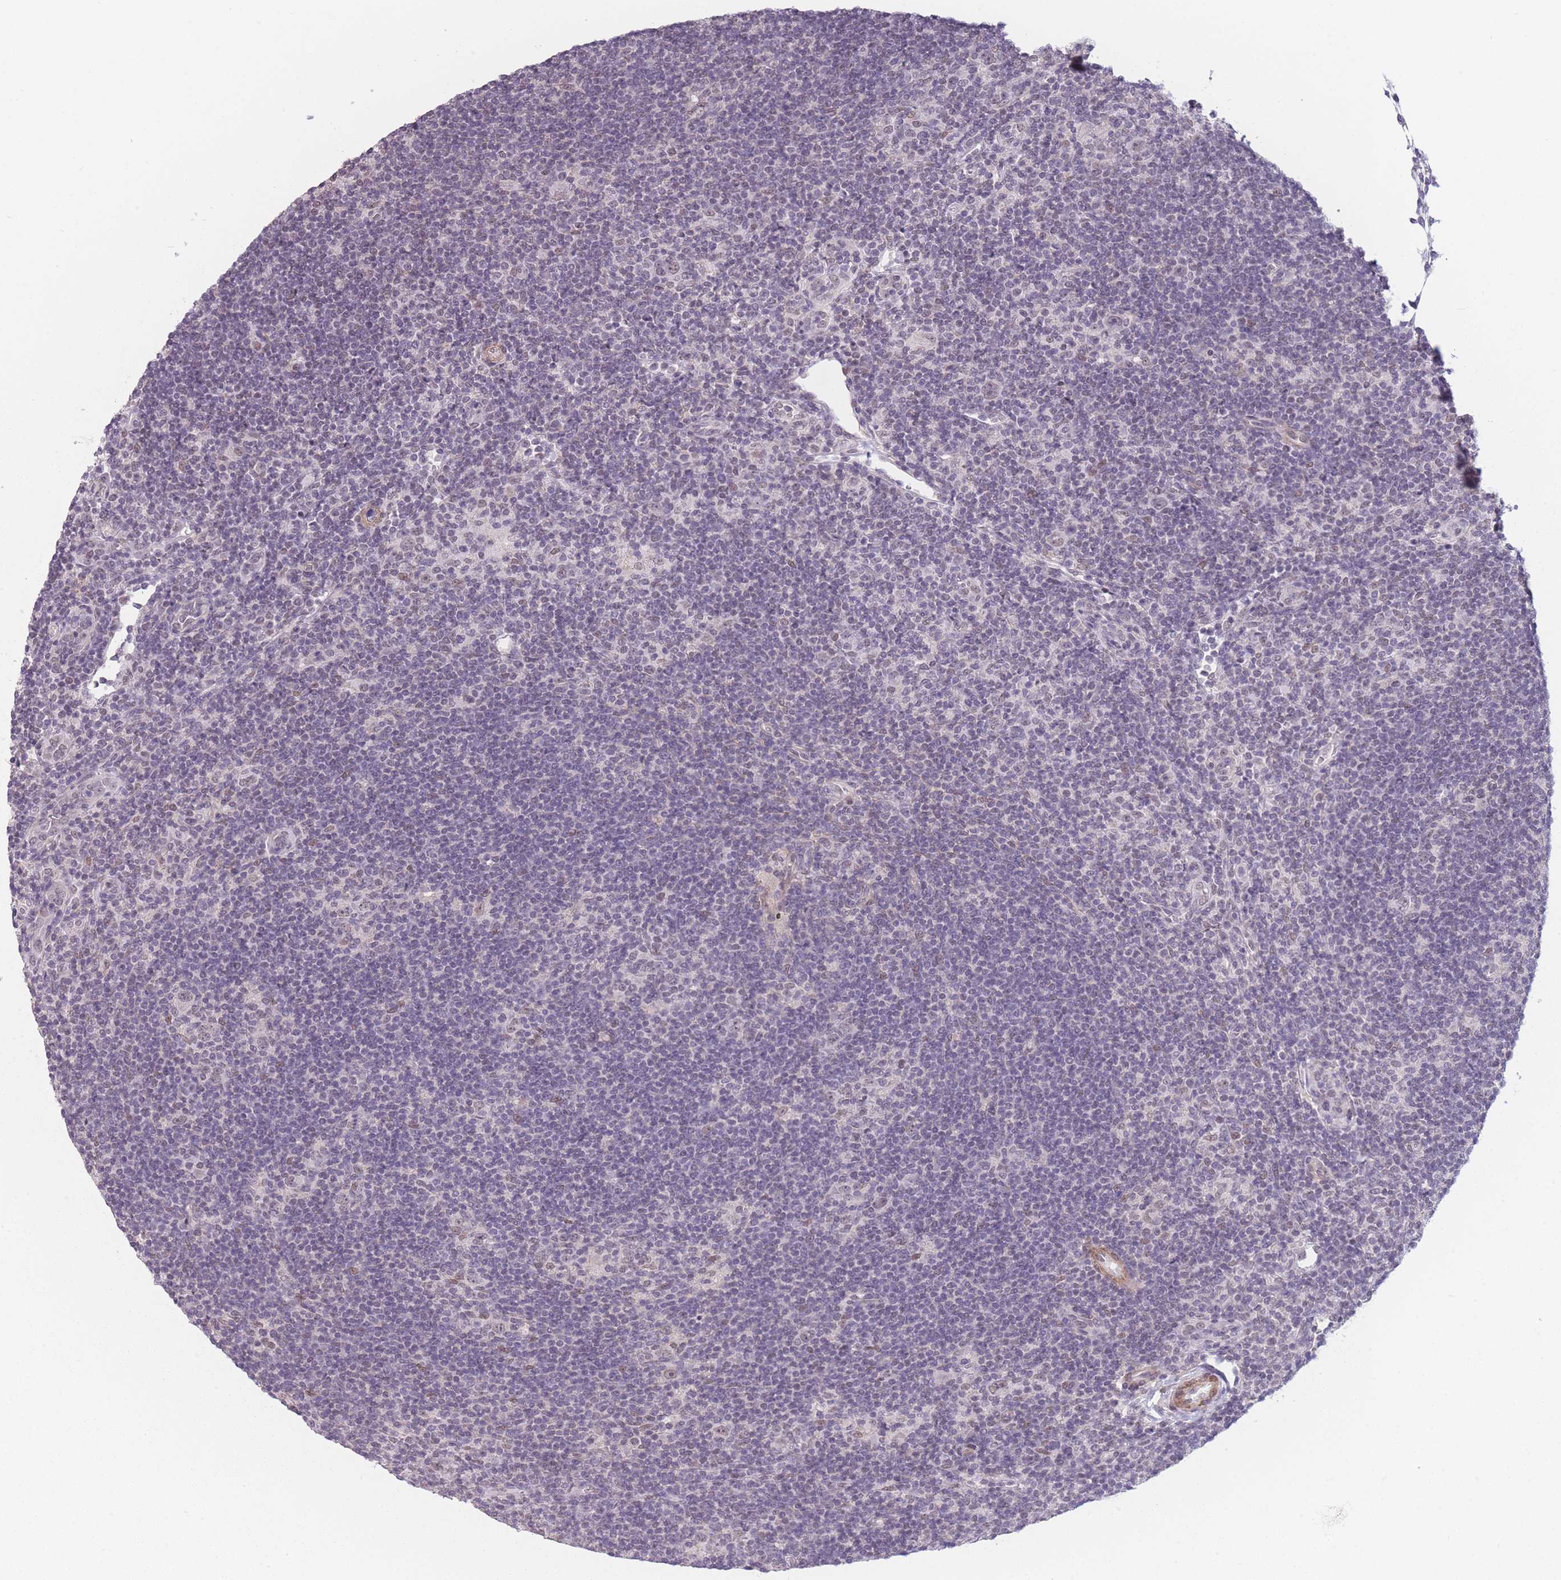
{"staining": {"intensity": "weak", "quantity": "25%-75%", "location": "nuclear"}, "tissue": "lymphoma", "cell_type": "Tumor cells", "image_type": "cancer", "snomed": [{"axis": "morphology", "description": "Hodgkin's disease, NOS"}, {"axis": "topography", "description": "Lymph node"}], "caption": "Human lymphoma stained with a protein marker demonstrates weak staining in tumor cells.", "gene": "SIN3B", "patient": {"sex": "female", "age": 57}}